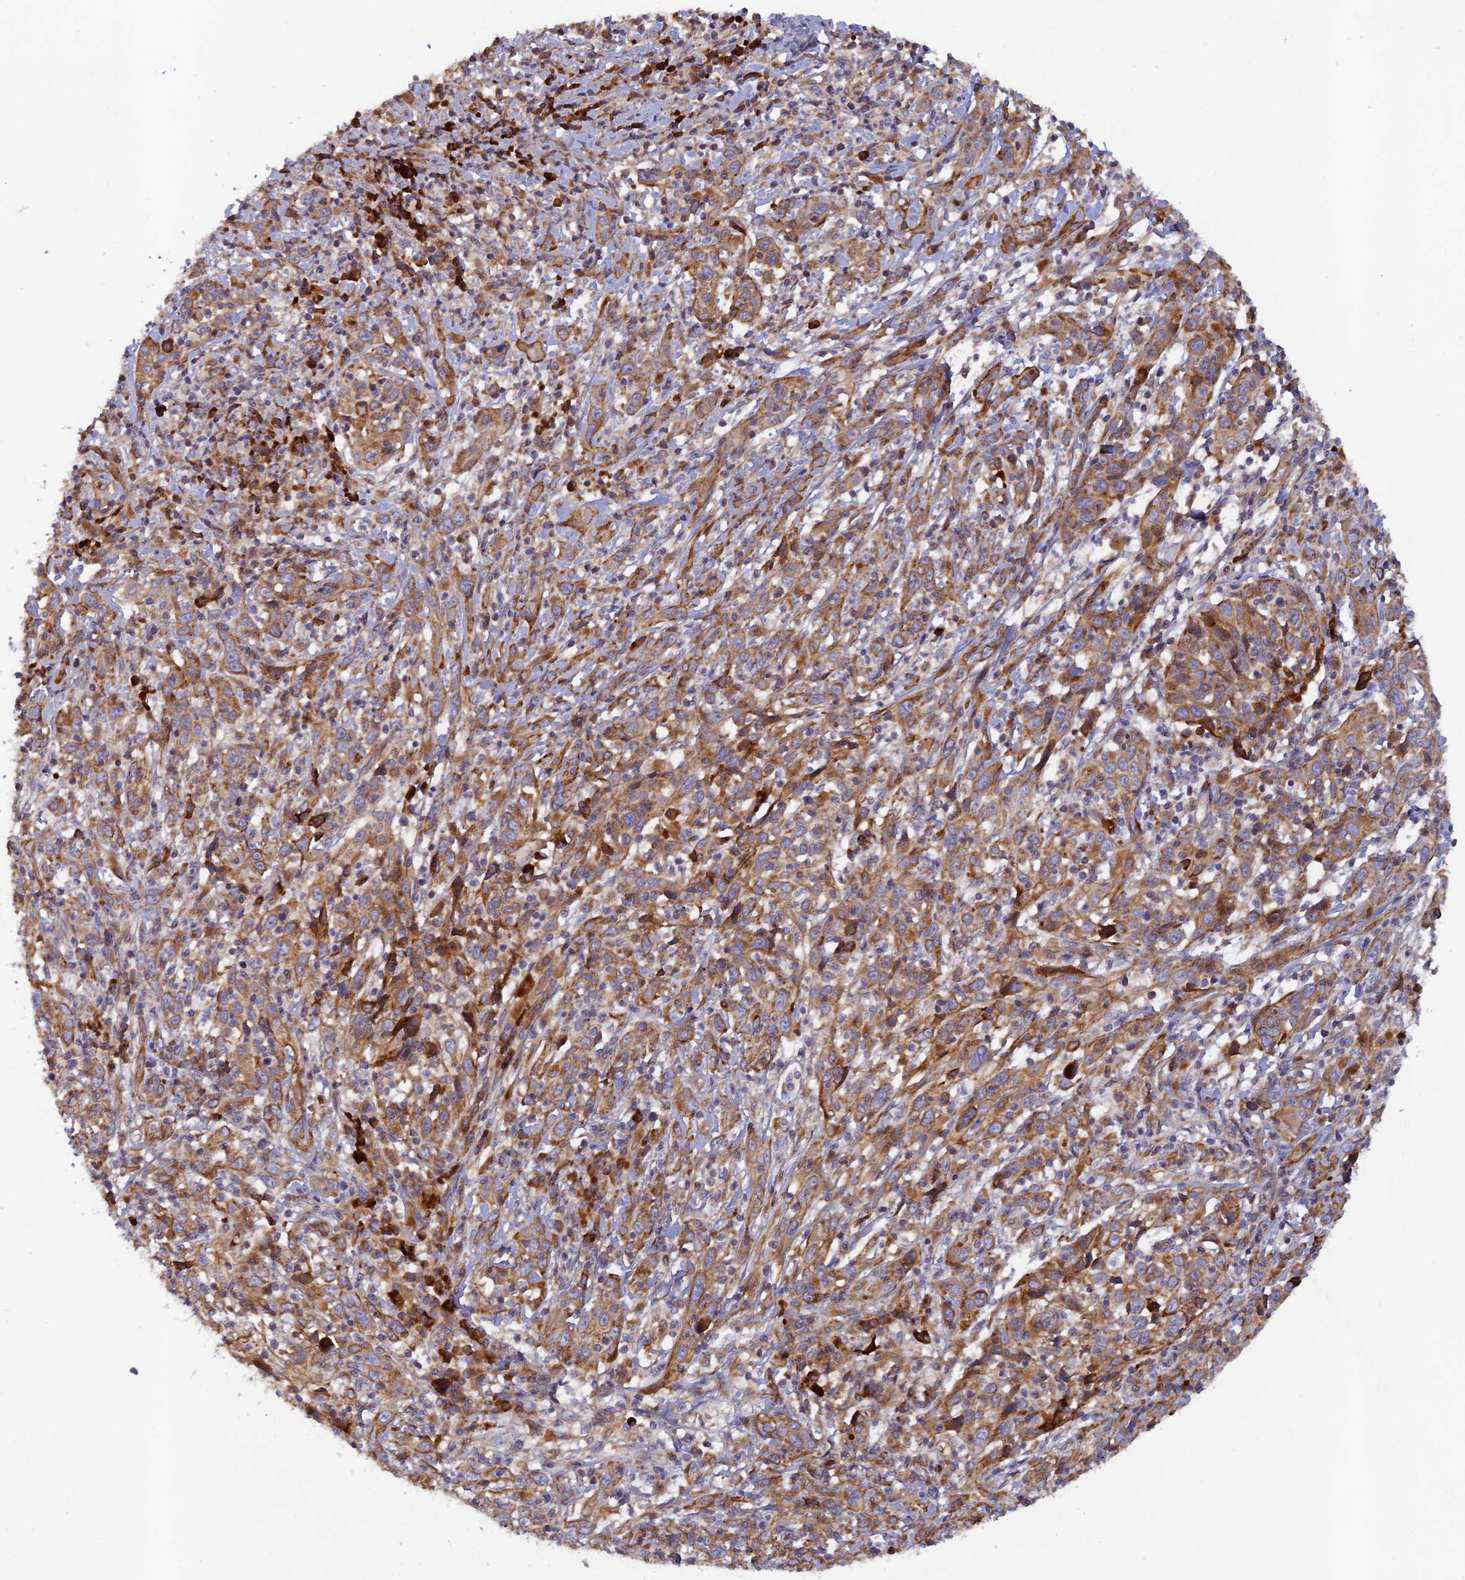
{"staining": {"intensity": "moderate", "quantity": ">75%", "location": "cytoplasmic/membranous"}, "tissue": "cervical cancer", "cell_type": "Tumor cells", "image_type": "cancer", "snomed": [{"axis": "morphology", "description": "Squamous cell carcinoma, NOS"}, {"axis": "topography", "description": "Cervix"}], "caption": "High-magnification brightfield microscopy of cervical squamous cell carcinoma stained with DAB (brown) and counterstained with hematoxylin (blue). tumor cells exhibit moderate cytoplasmic/membranous positivity is seen in approximately>75% of cells.", "gene": "GMCL1", "patient": {"sex": "female", "age": 46}}